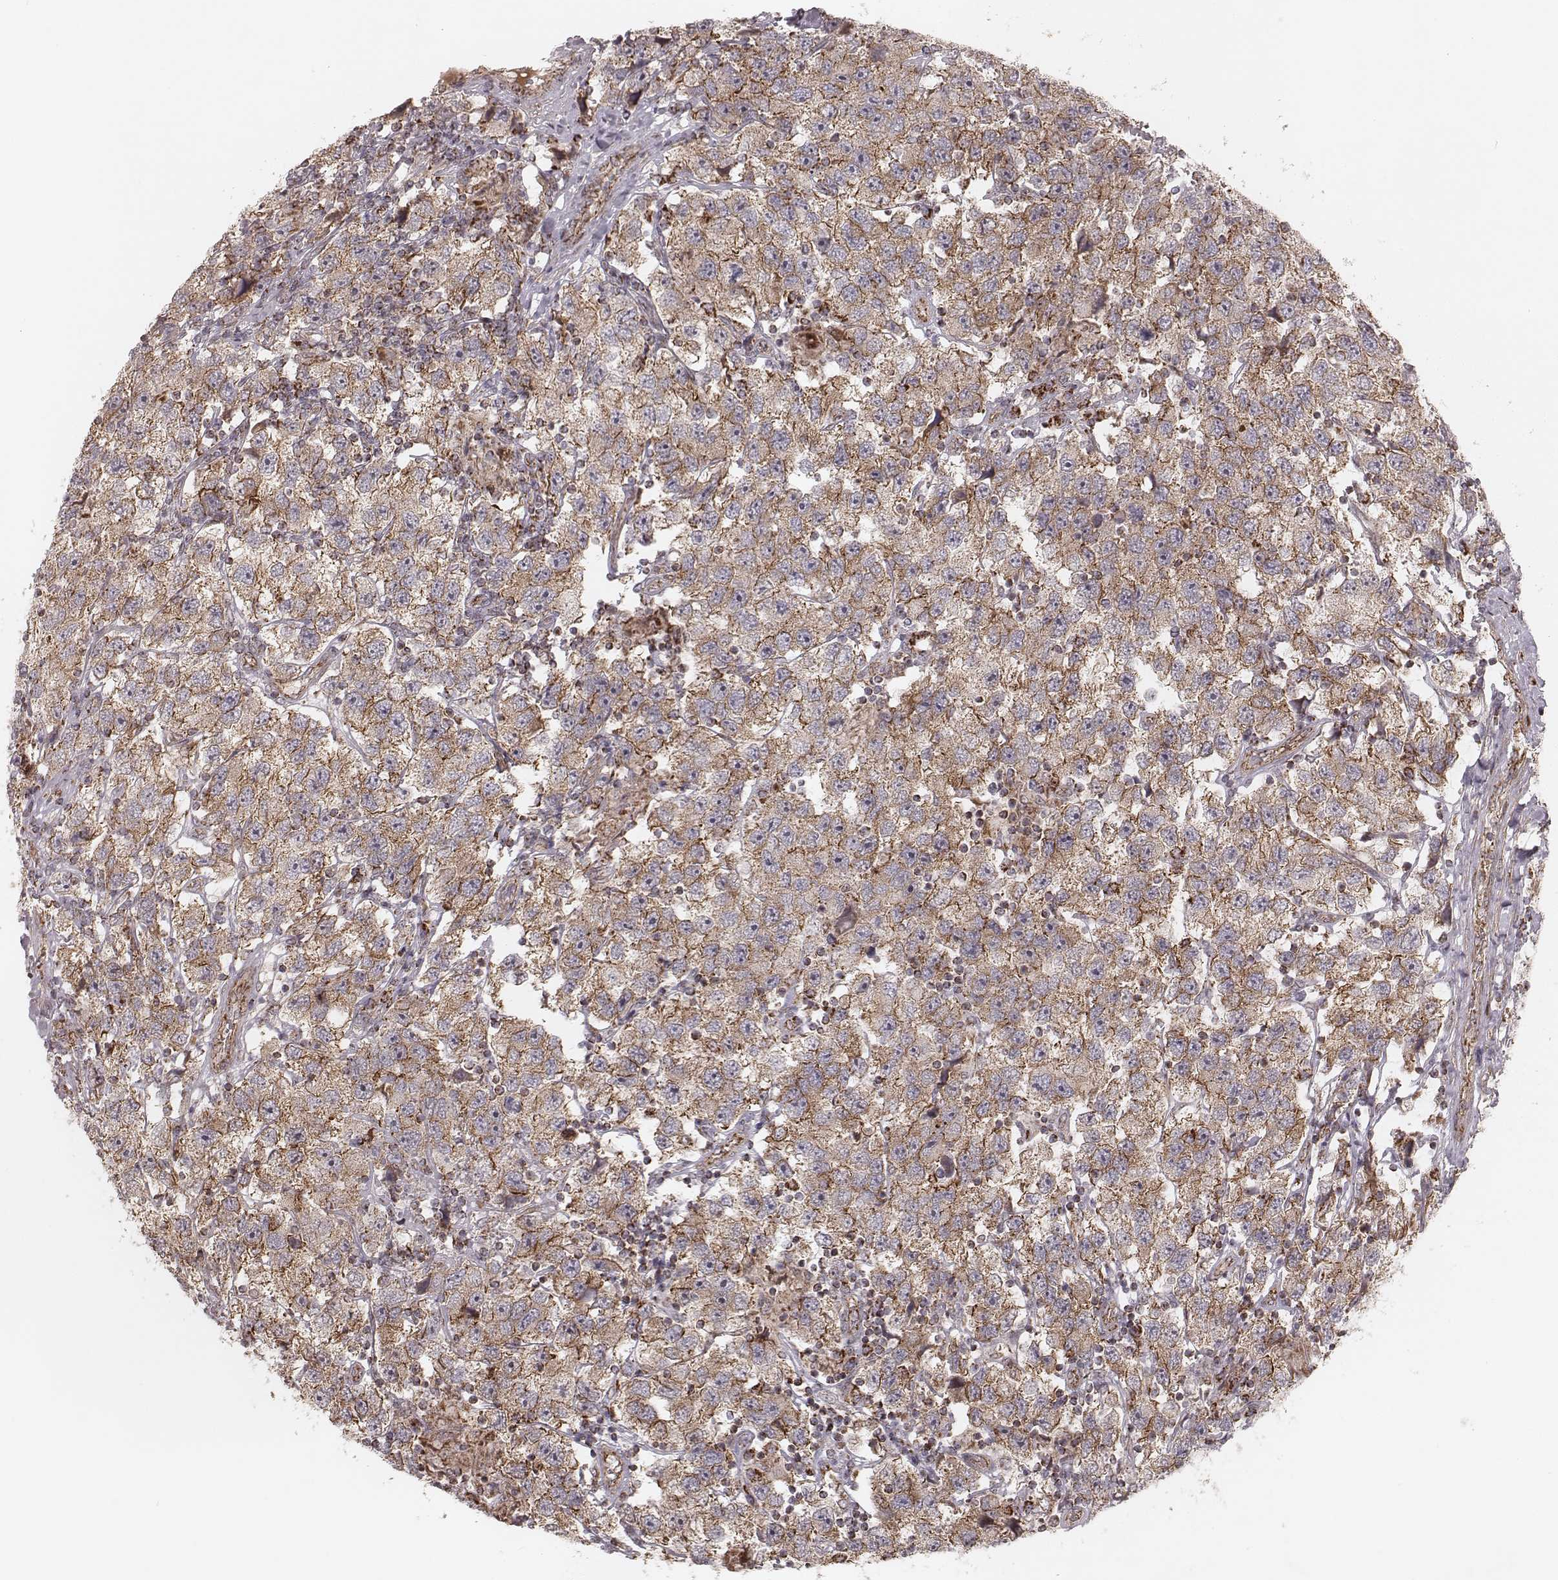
{"staining": {"intensity": "moderate", "quantity": ">75%", "location": "cytoplasmic/membranous"}, "tissue": "testis cancer", "cell_type": "Tumor cells", "image_type": "cancer", "snomed": [{"axis": "morphology", "description": "Seminoma, NOS"}, {"axis": "topography", "description": "Testis"}], "caption": "Testis cancer (seminoma) stained with DAB immunohistochemistry shows medium levels of moderate cytoplasmic/membranous staining in about >75% of tumor cells.", "gene": "NDUFA7", "patient": {"sex": "male", "age": 26}}